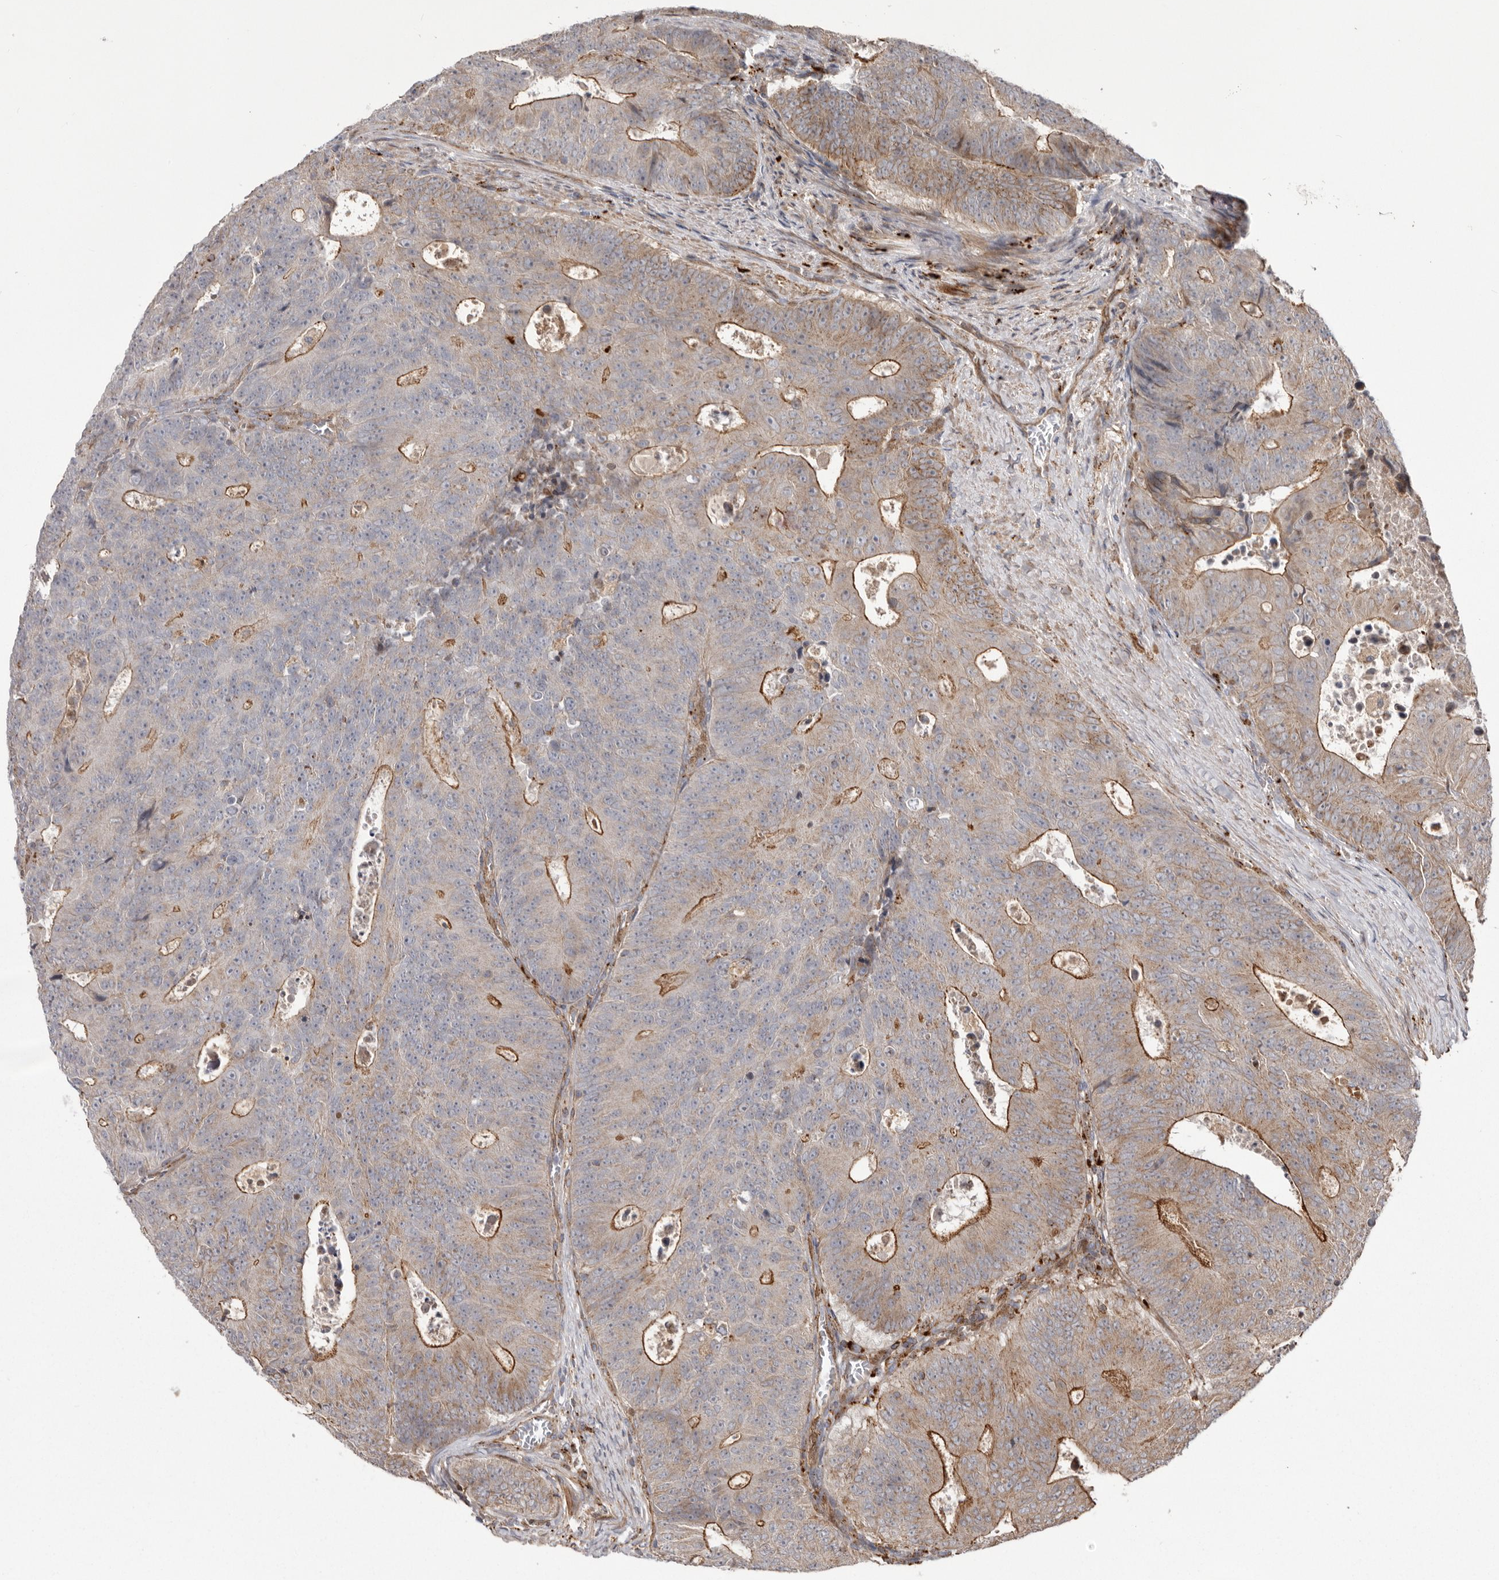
{"staining": {"intensity": "weak", "quantity": ">75%", "location": "cytoplasmic/membranous"}, "tissue": "colorectal cancer", "cell_type": "Tumor cells", "image_type": "cancer", "snomed": [{"axis": "morphology", "description": "Adenocarcinoma, NOS"}, {"axis": "topography", "description": "Colon"}], "caption": "There is low levels of weak cytoplasmic/membranous staining in tumor cells of adenocarcinoma (colorectal), as demonstrated by immunohistochemical staining (brown color).", "gene": "NUP43", "patient": {"sex": "male", "age": 87}}